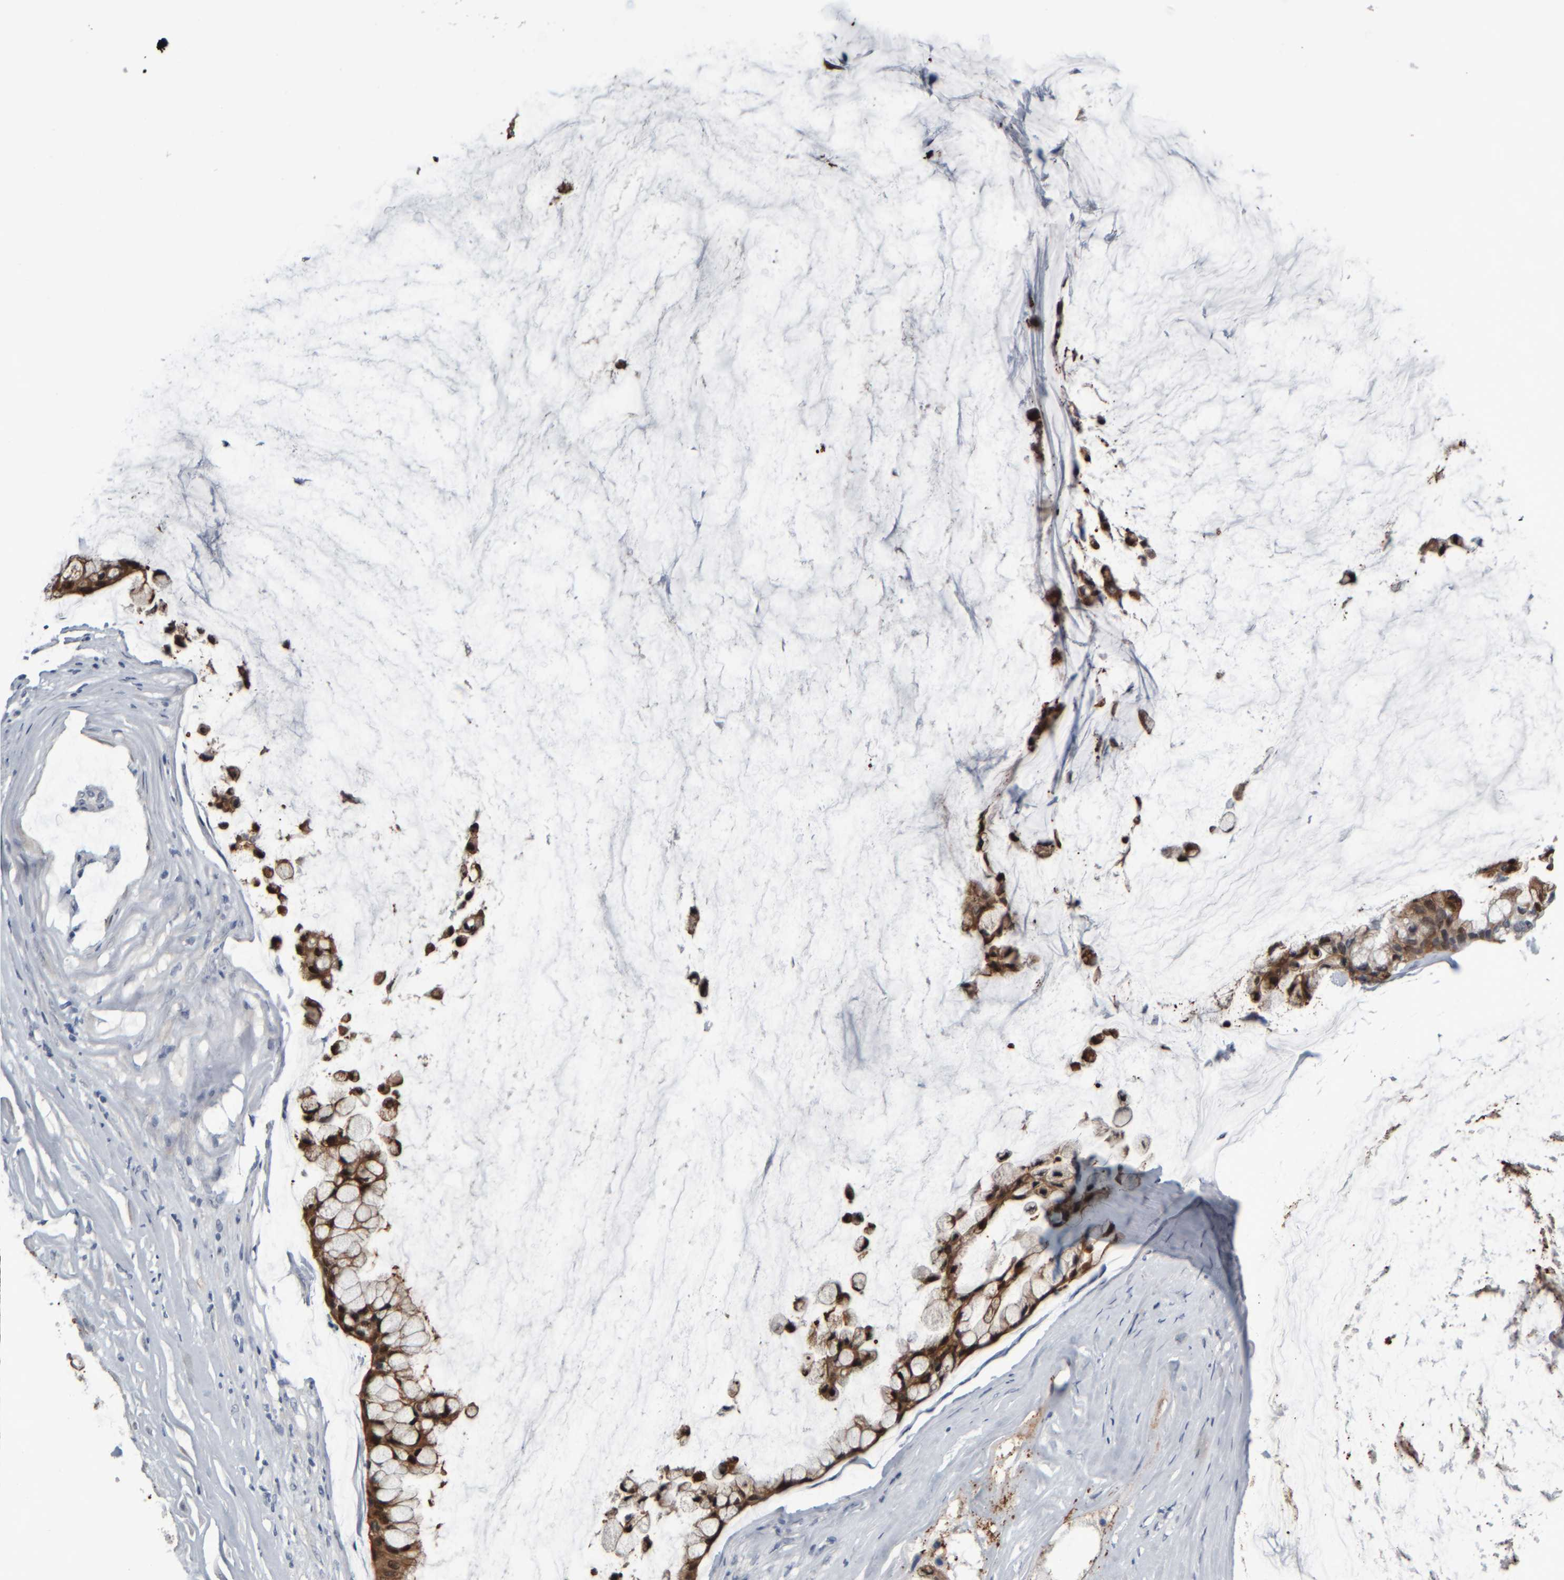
{"staining": {"intensity": "moderate", "quantity": ">75%", "location": "cytoplasmic/membranous,nuclear"}, "tissue": "ovarian cancer", "cell_type": "Tumor cells", "image_type": "cancer", "snomed": [{"axis": "morphology", "description": "Cystadenocarcinoma, mucinous, NOS"}, {"axis": "topography", "description": "Ovary"}], "caption": "Immunohistochemistry (IHC) micrograph of human mucinous cystadenocarcinoma (ovarian) stained for a protein (brown), which displays medium levels of moderate cytoplasmic/membranous and nuclear expression in approximately >75% of tumor cells.", "gene": "COL14A1", "patient": {"sex": "female", "age": 39}}